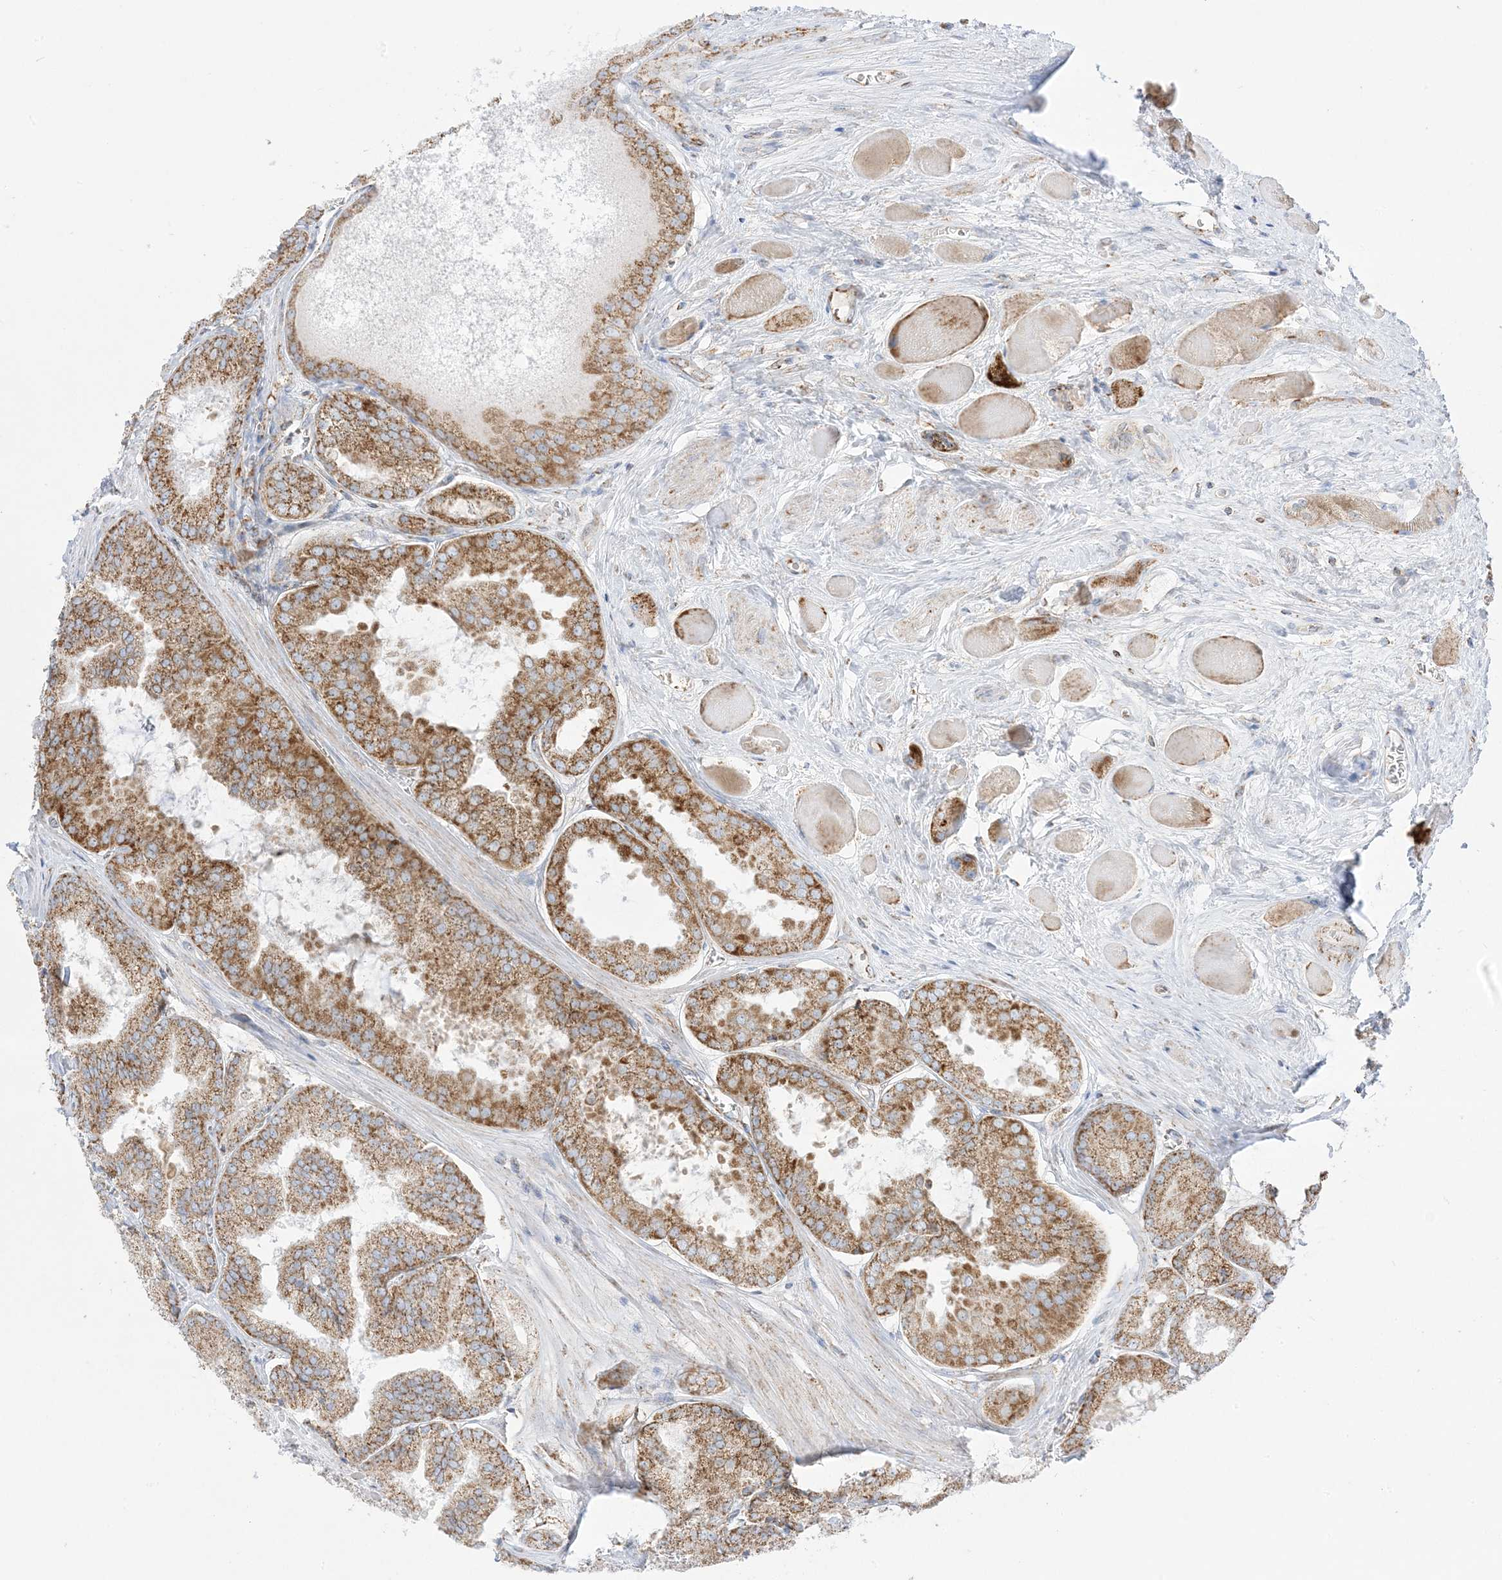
{"staining": {"intensity": "moderate", "quantity": ">75%", "location": "cytoplasmic/membranous"}, "tissue": "prostate cancer", "cell_type": "Tumor cells", "image_type": "cancer", "snomed": [{"axis": "morphology", "description": "Adenocarcinoma, Low grade"}, {"axis": "topography", "description": "Prostate"}], "caption": "Immunohistochemistry image of neoplastic tissue: prostate cancer stained using immunohistochemistry (IHC) shows medium levels of moderate protein expression localized specifically in the cytoplasmic/membranous of tumor cells, appearing as a cytoplasmic/membranous brown color.", "gene": "MRPS36", "patient": {"sex": "male", "age": 67}}